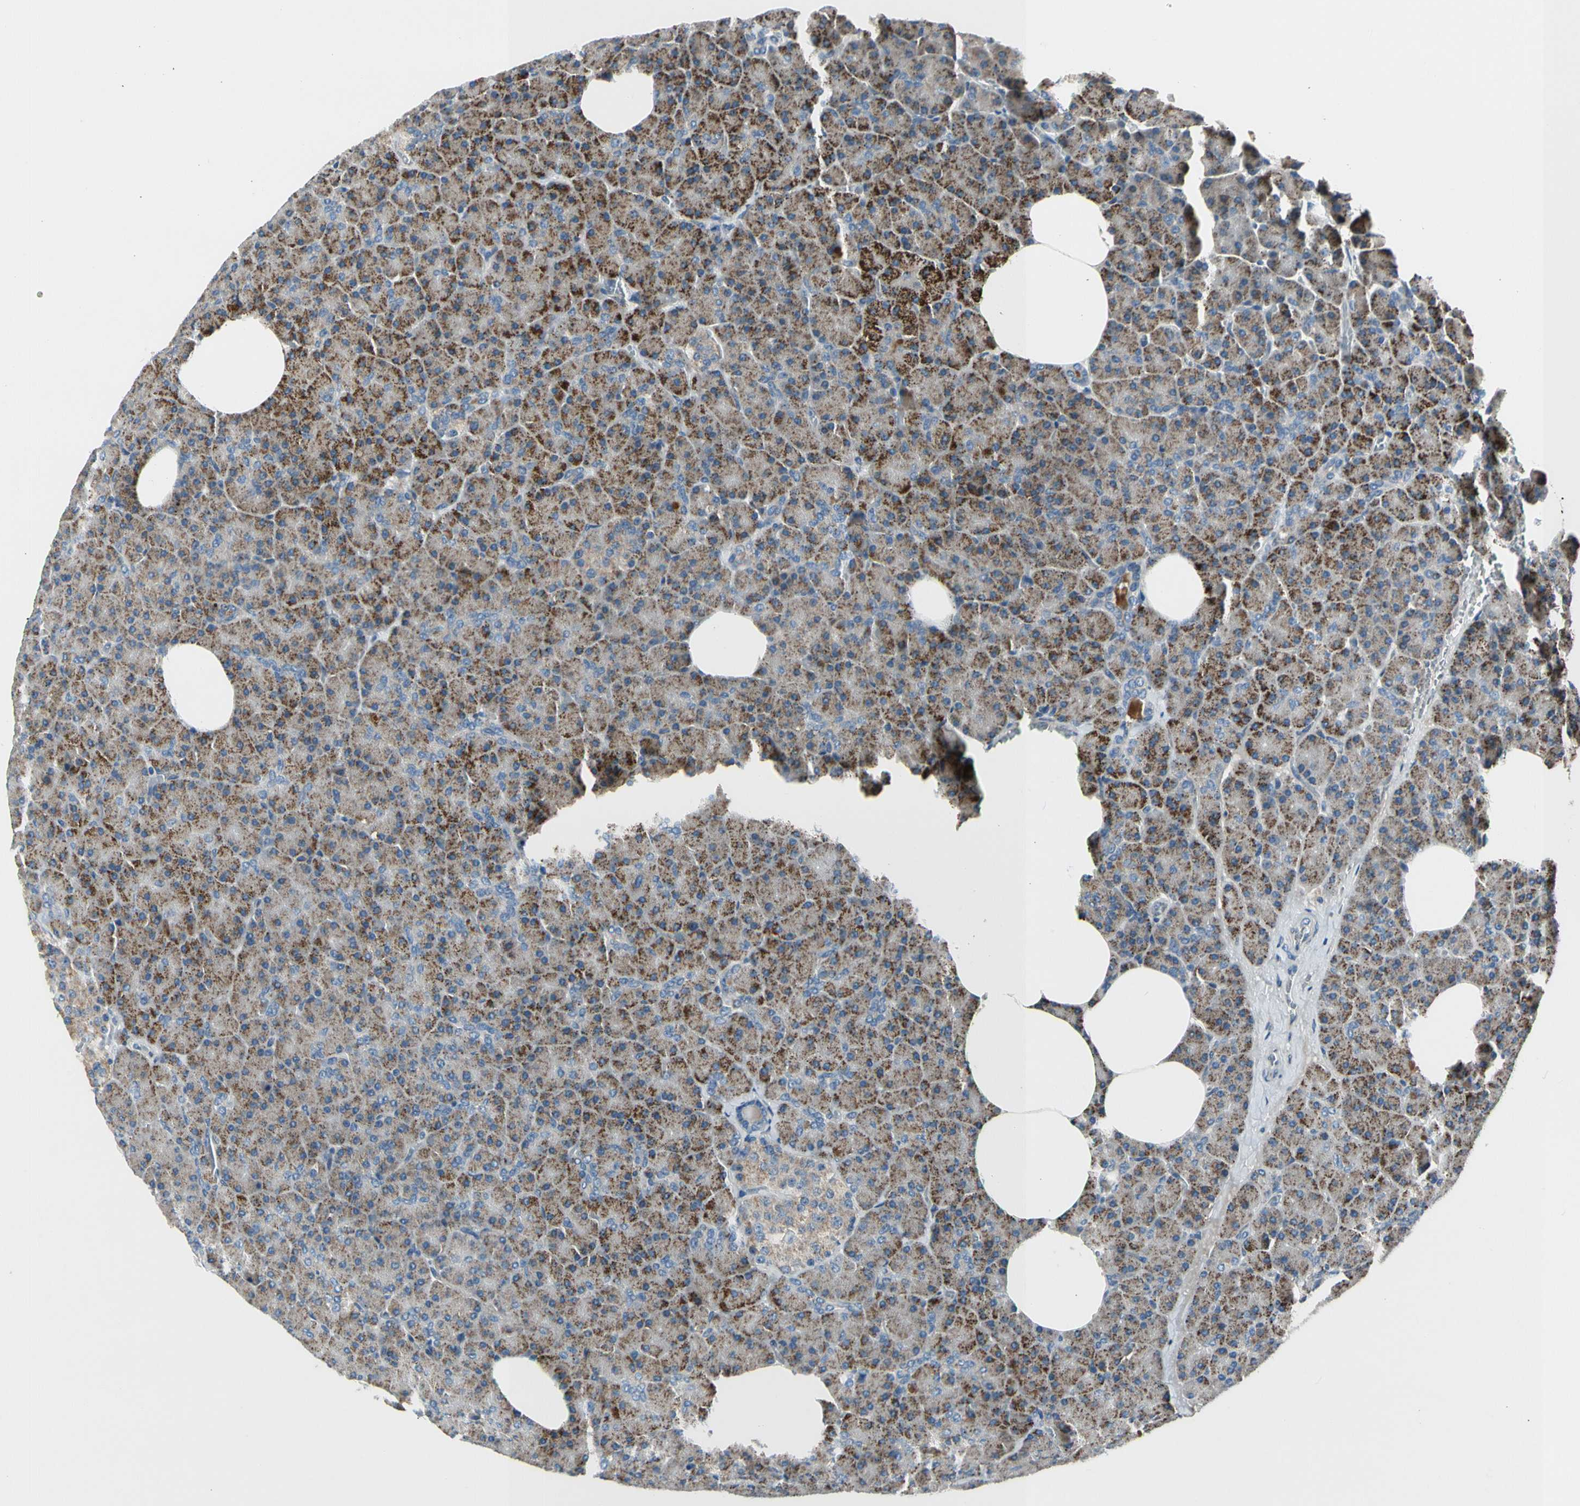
{"staining": {"intensity": "moderate", "quantity": ">75%", "location": "cytoplasmic/membranous"}, "tissue": "pancreas", "cell_type": "Exocrine glandular cells", "image_type": "normal", "snomed": [{"axis": "morphology", "description": "Normal tissue, NOS"}, {"axis": "topography", "description": "Pancreas"}], "caption": "Exocrine glandular cells display medium levels of moderate cytoplasmic/membranous positivity in about >75% of cells in normal human pancreas.", "gene": "NPHP3", "patient": {"sex": "female", "age": 35}}